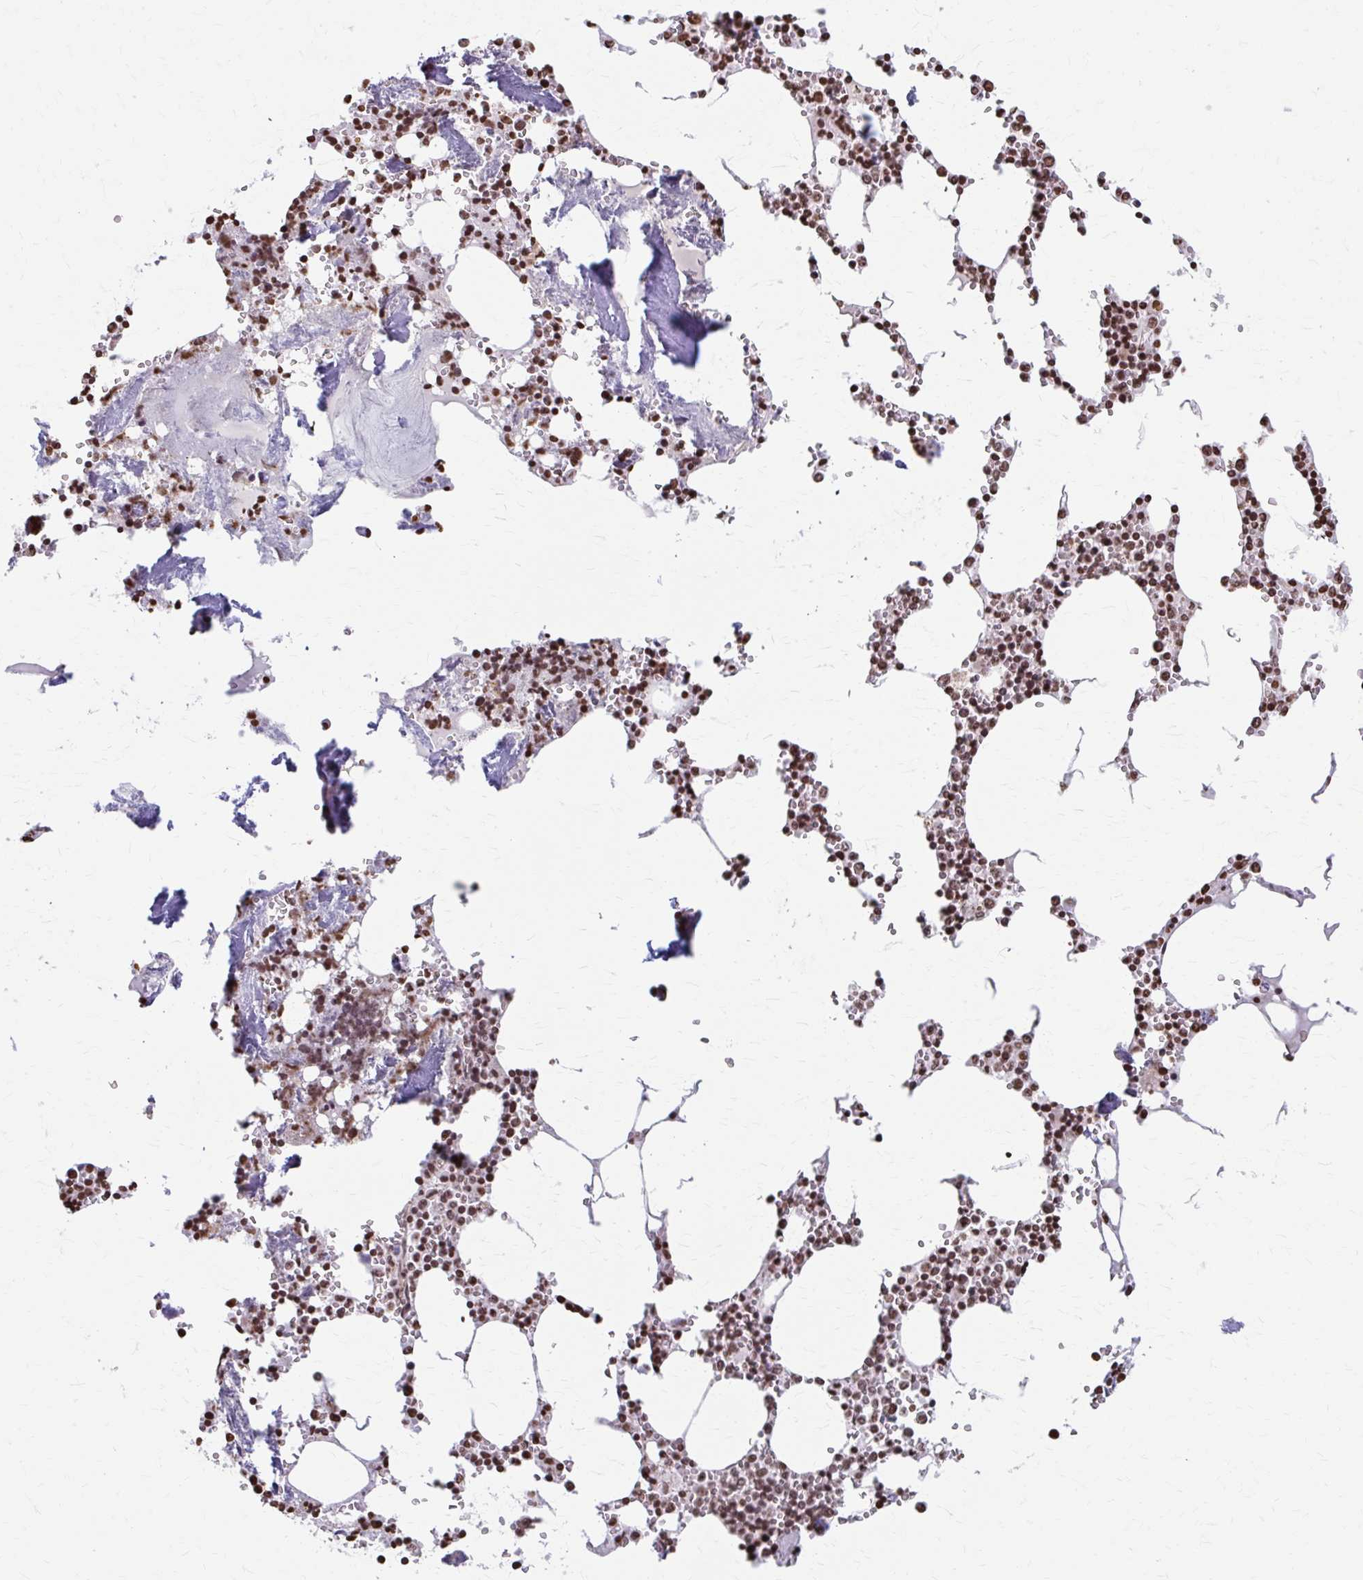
{"staining": {"intensity": "strong", "quantity": ">75%", "location": "nuclear"}, "tissue": "bone marrow", "cell_type": "Hematopoietic cells", "image_type": "normal", "snomed": [{"axis": "morphology", "description": "Normal tissue, NOS"}, {"axis": "topography", "description": "Bone marrow"}], "caption": "A photomicrograph of human bone marrow stained for a protein reveals strong nuclear brown staining in hematopoietic cells.", "gene": "ORC3", "patient": {"sex": "male", "age": 54}}